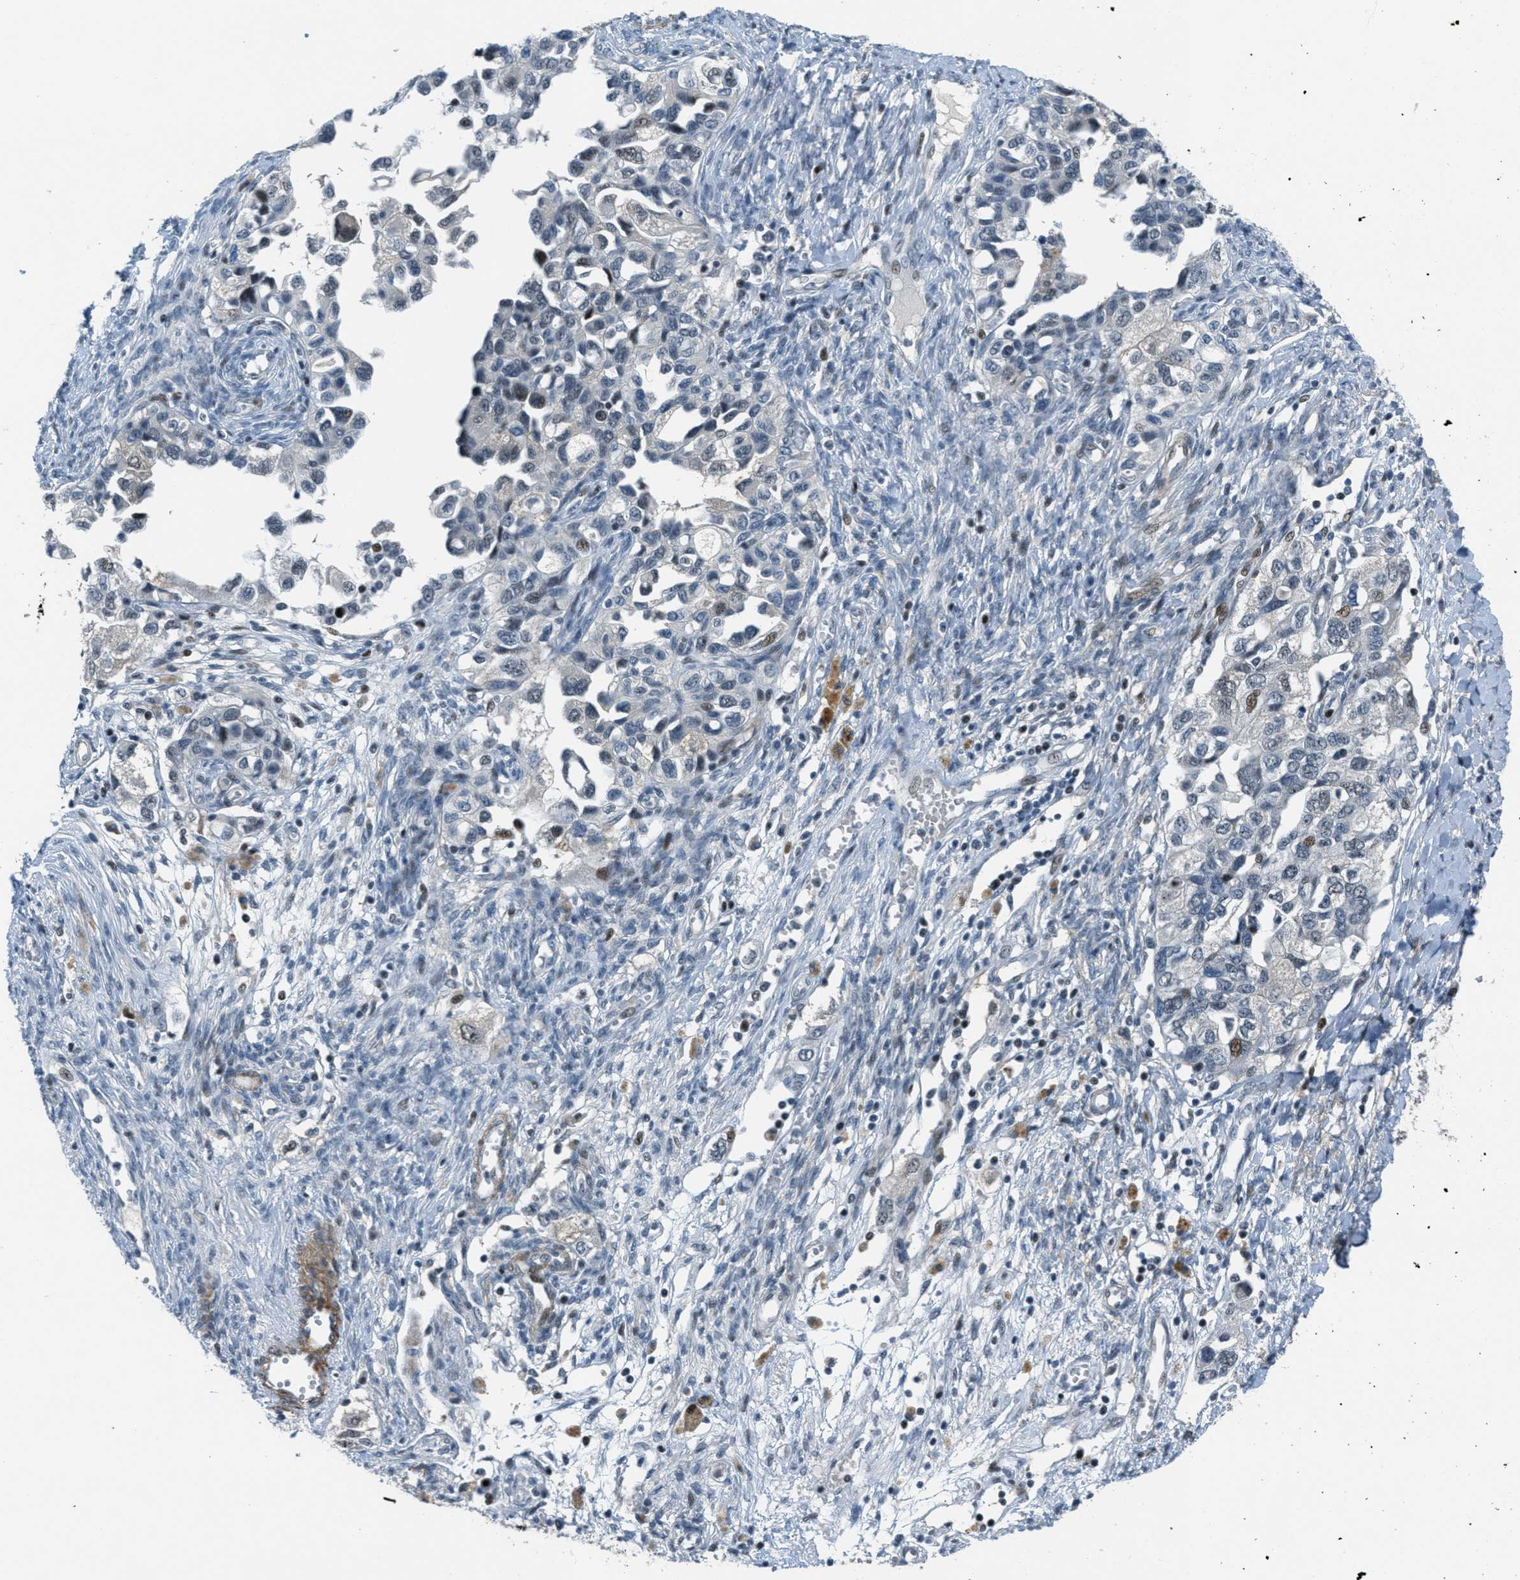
{"staining": {"intensity": "negative", "quantity": "none", "location": "none"}, "tissue": "ovarian cancer", "cell_type": "Tumor cells", "image_type": "cancer", "snomed": [{"axis": "morphology", "description": "Carcinoma, NOS"}, {"axis": "morphology", "description": "Cystadenocarcinoma, serous, NOS"}, {"axis": "topography", "description": "Ovary"}], "caption": "Immunohistochemistry image of neoplastic tissue: ovarian carcinoma stained with DAB (3,3'-diaminobenzidine) demonstrates no significant protein positivity in tumor cells.", "gene": "ZDHHC23", "patient": {"sex": "female", "age": 69}}